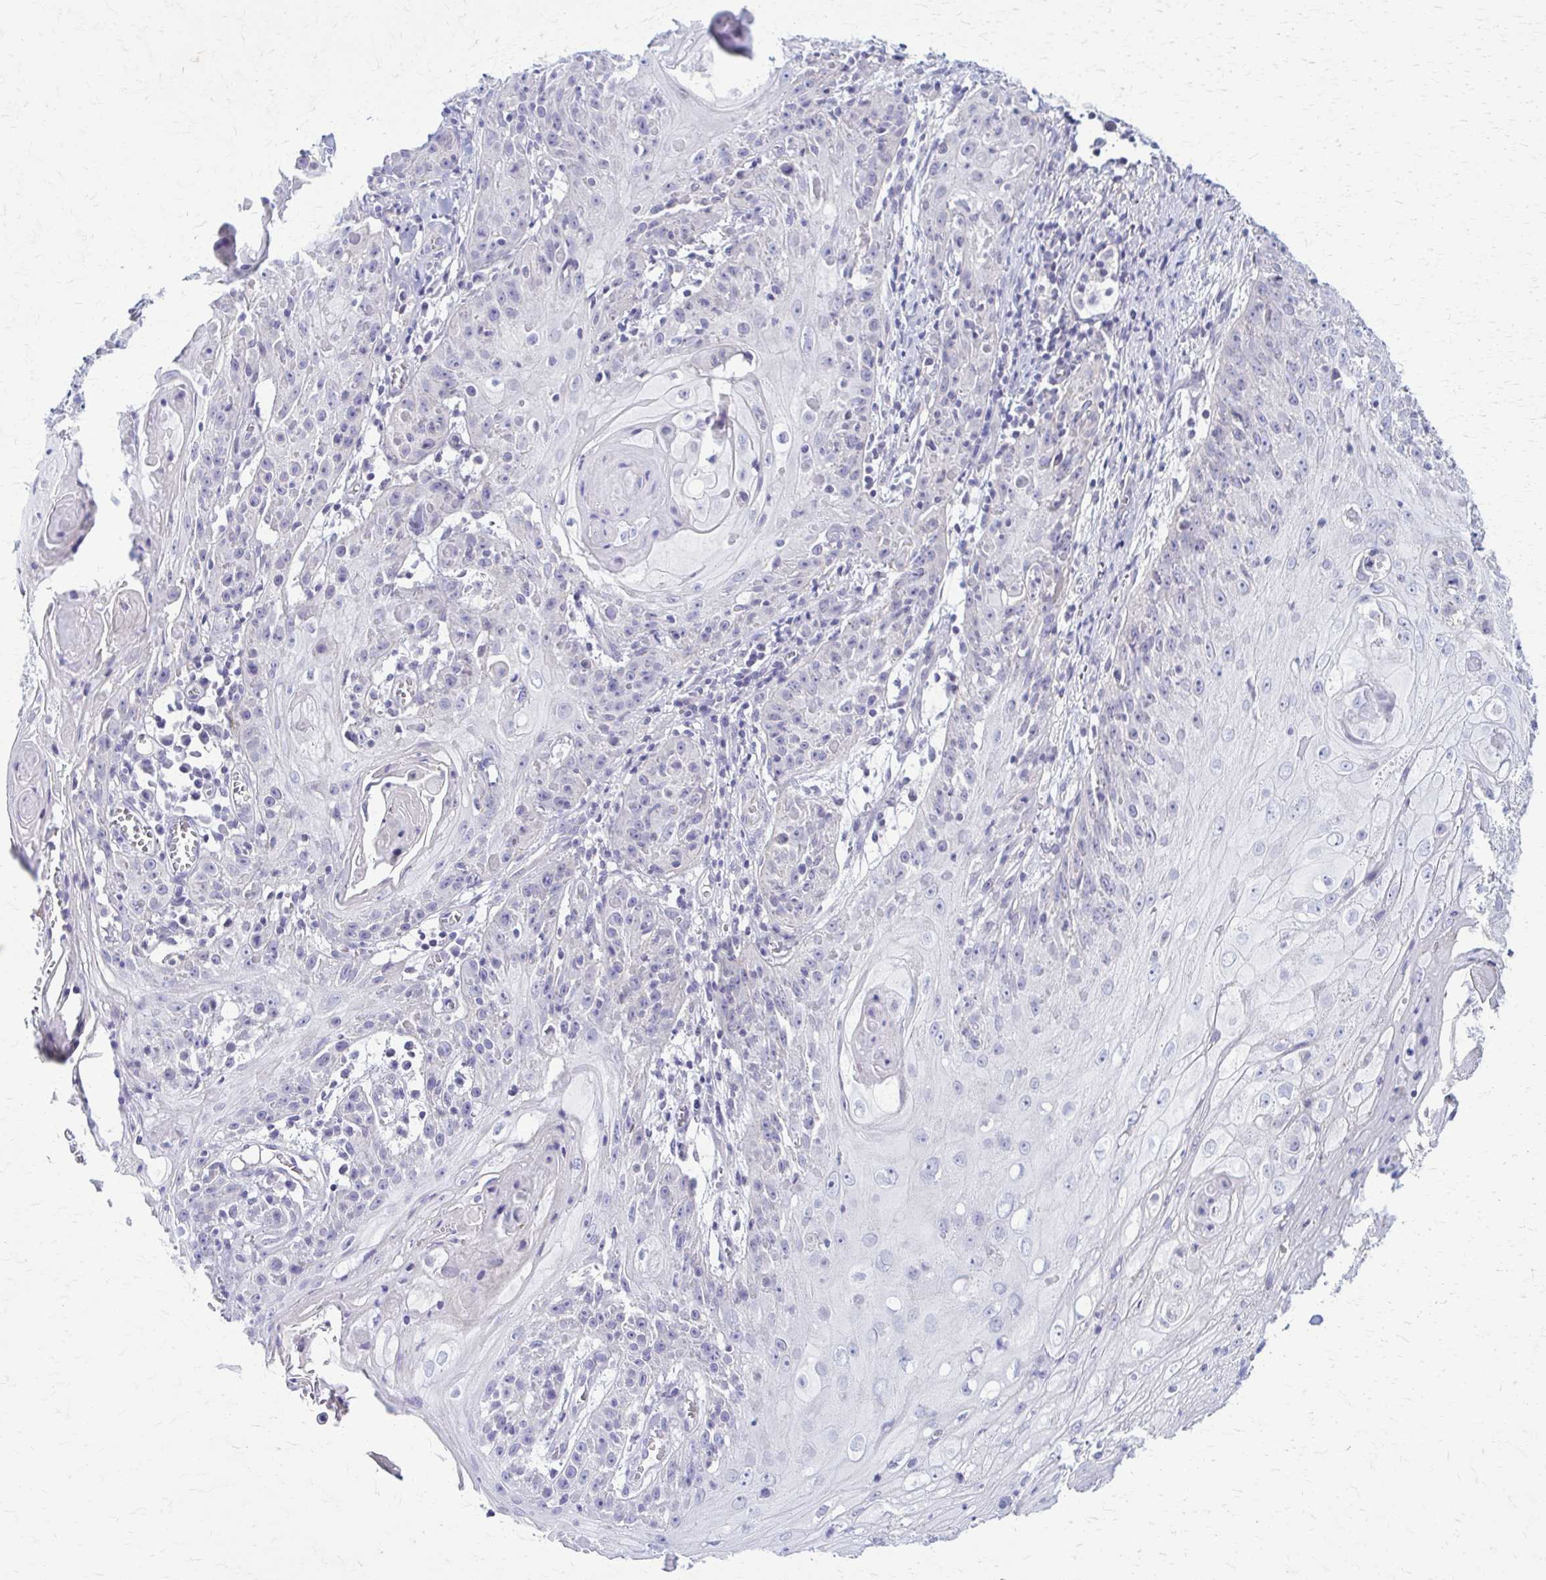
{"staining": {"intensity": "negative", "quantity": "none", "location": "none"}, "tissue": "skin cancer", "cell_type": "Tumor cells", "image_type": "cancer", "snomed": [{"axis": "morphology", "description": "Squamous cell carcinoma, NOS"}, {"axis": "topography", "description": "Skin"}, {"axis": "topography", "description": "Vulva"}], "caption": "Human skin cancer stained for a protein using immunohistochemistry (IHC) reveals no staining in tumor cells.", "gene": "RHOBTB2", "patient": {"sex": "female", "age": 76}}